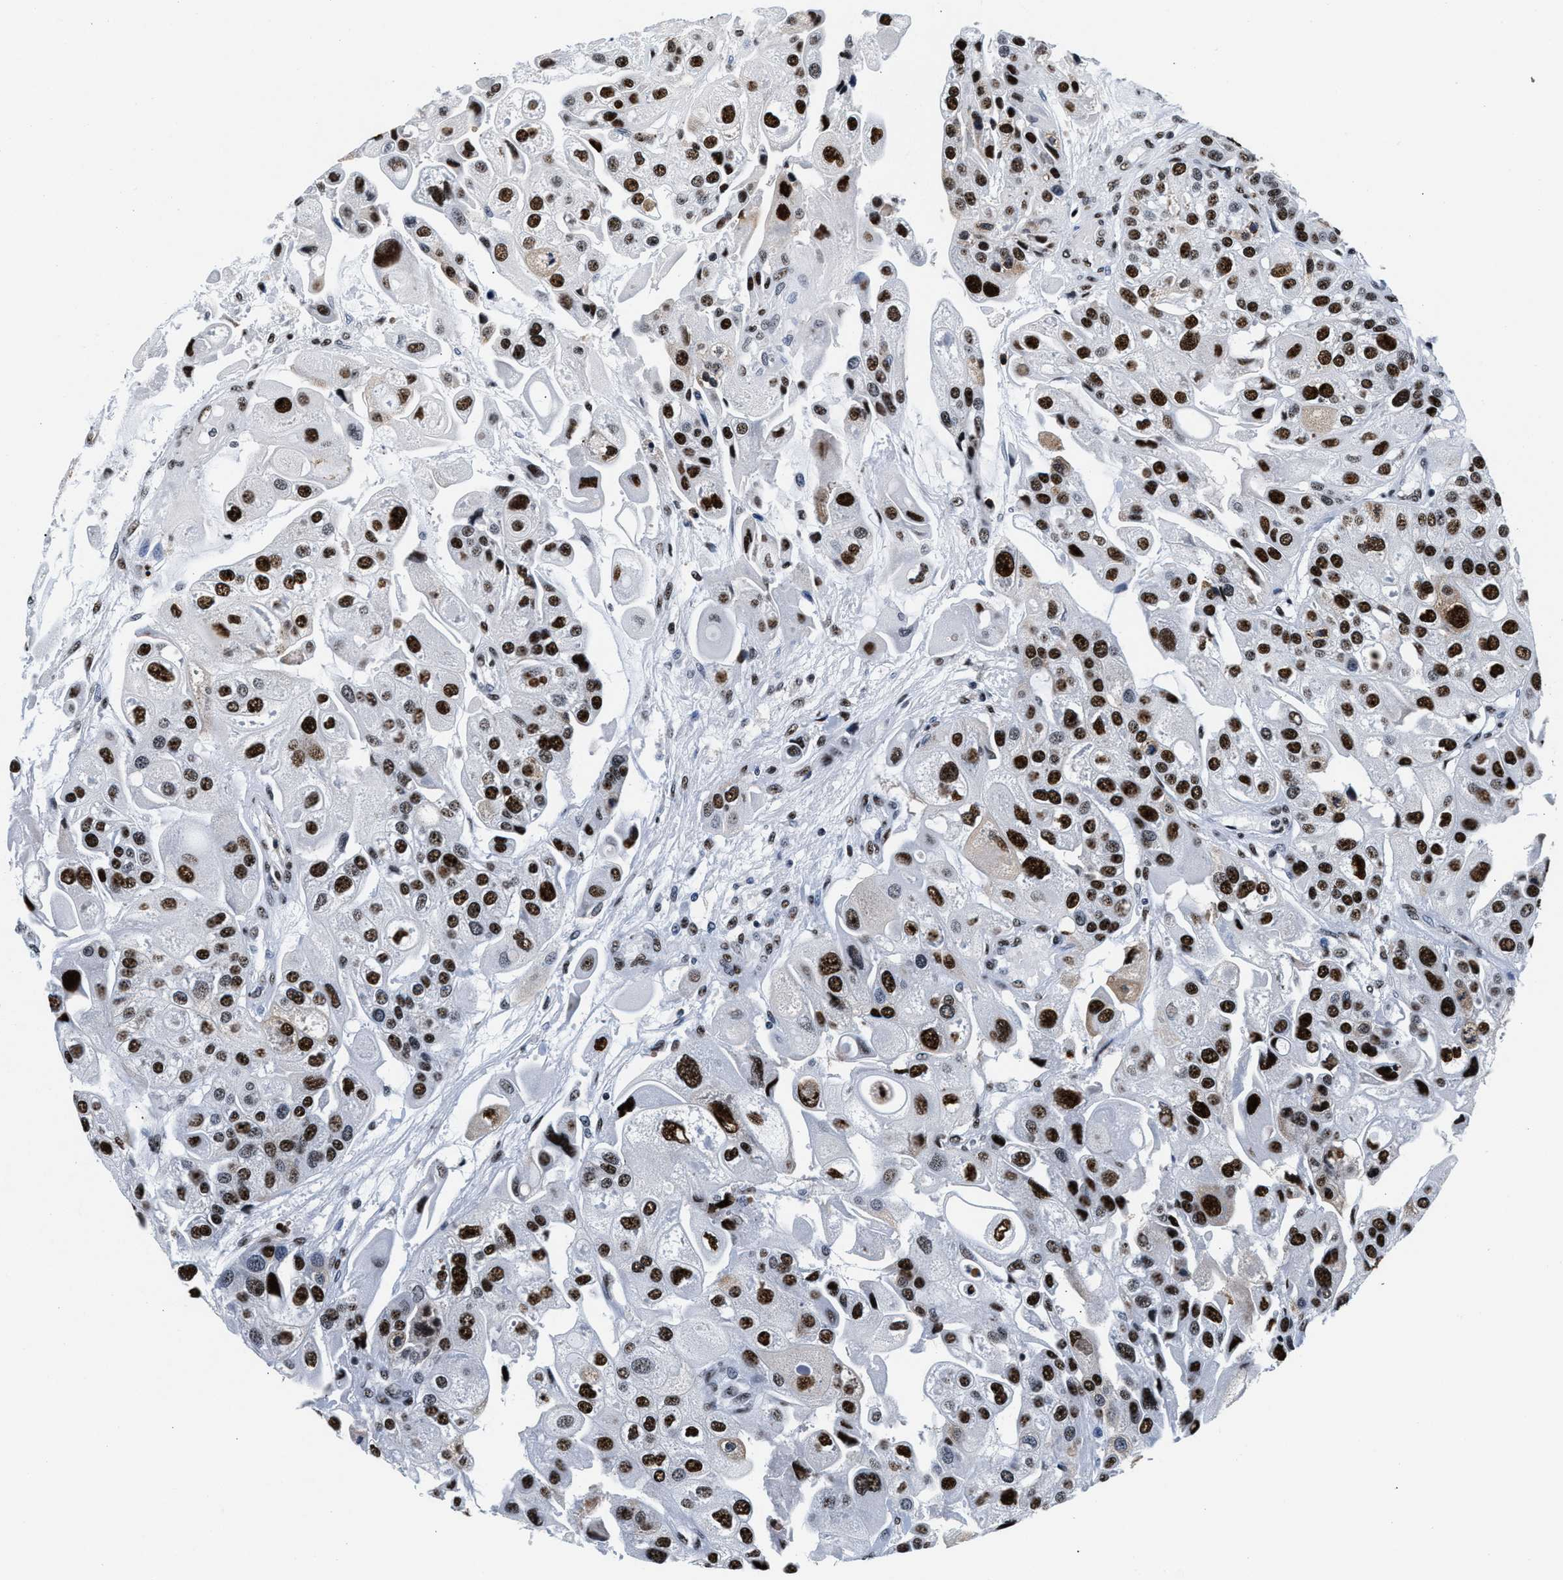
{"staining": {"intensity": "strong", "quantity": ">75%", "location": "nuclear"}, "tissue": "urothelial cancer", "cell_type": "Tumor cells", "image_type": "cancer", "snomed": [{"axis": "morphology", "description": "Urothelial carcinoma, High grade"}, {"axis": "topography", "description": "Urinary bladder"}], "caption": "This is a photomicrograph of IHC staining of high-grade urothelial carcinoma, which shows strong staining in the nuclear of tumor cells.", "gene": "RAD50", "patient": {"sex": "female", "age": 64}}